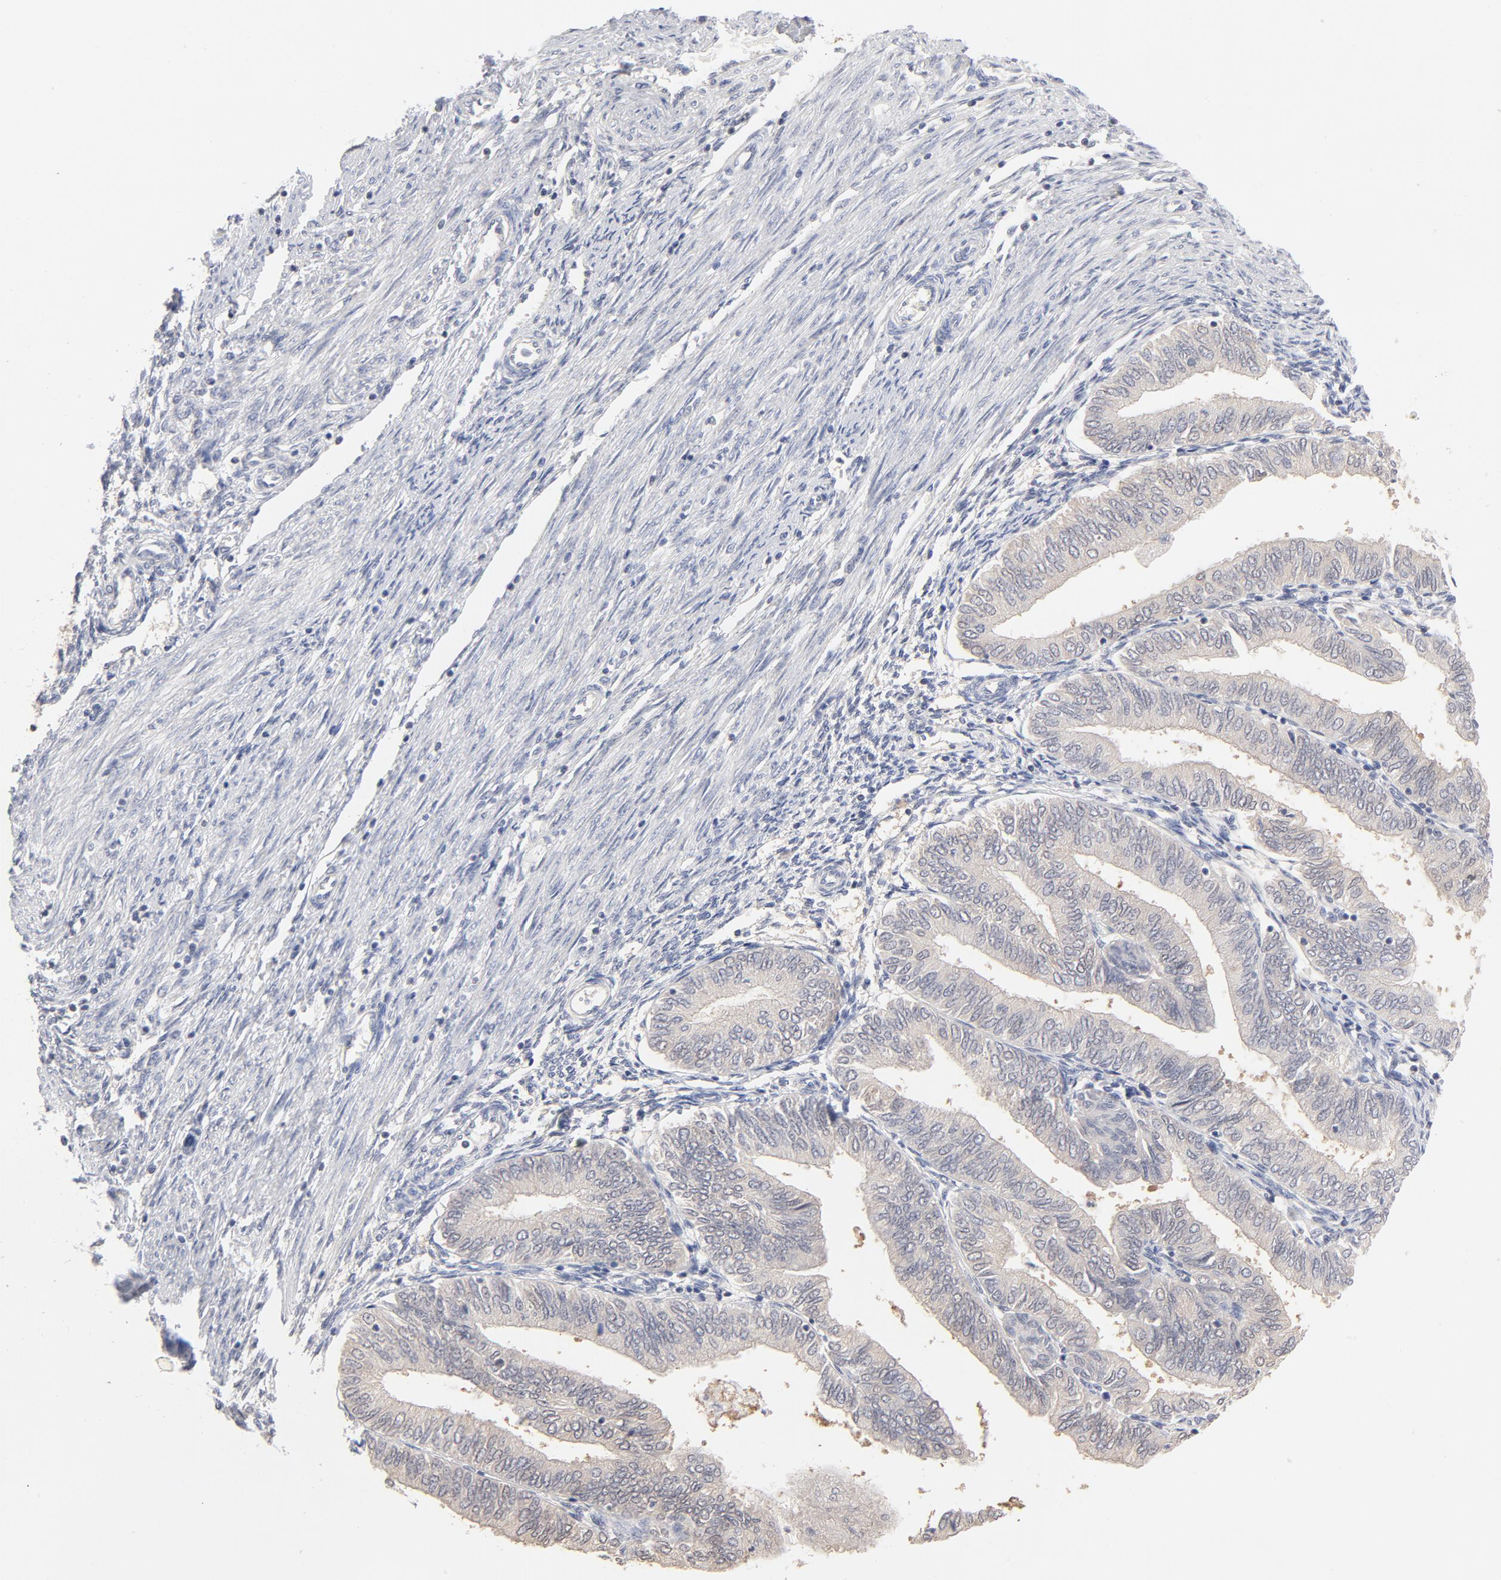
{"staining": {"intensity": "weak", "quantity": "25%-75%", "location": "cytoplasmic/membranous"}, "tissue": "endometrial cancer", "cell_type": "Tumor cells", "image_type": "cancer", "snomed": [{"axis": "morphology", "description": "Adenocarcinoma, NOS"}, {"axis": "topography", "description": "Endometrium"}], "caption": "Protein staining of endometrial cancer tissue reveals weak cytoplasmic/membranous staining in approximately 25%-75% of tumor cells. Immunohistochemistry (ihc) stains the protein of interest in brown and the nuclei are stained blue.", "gene": "MIF", "patient": {"sex": "female", "age": 51}}